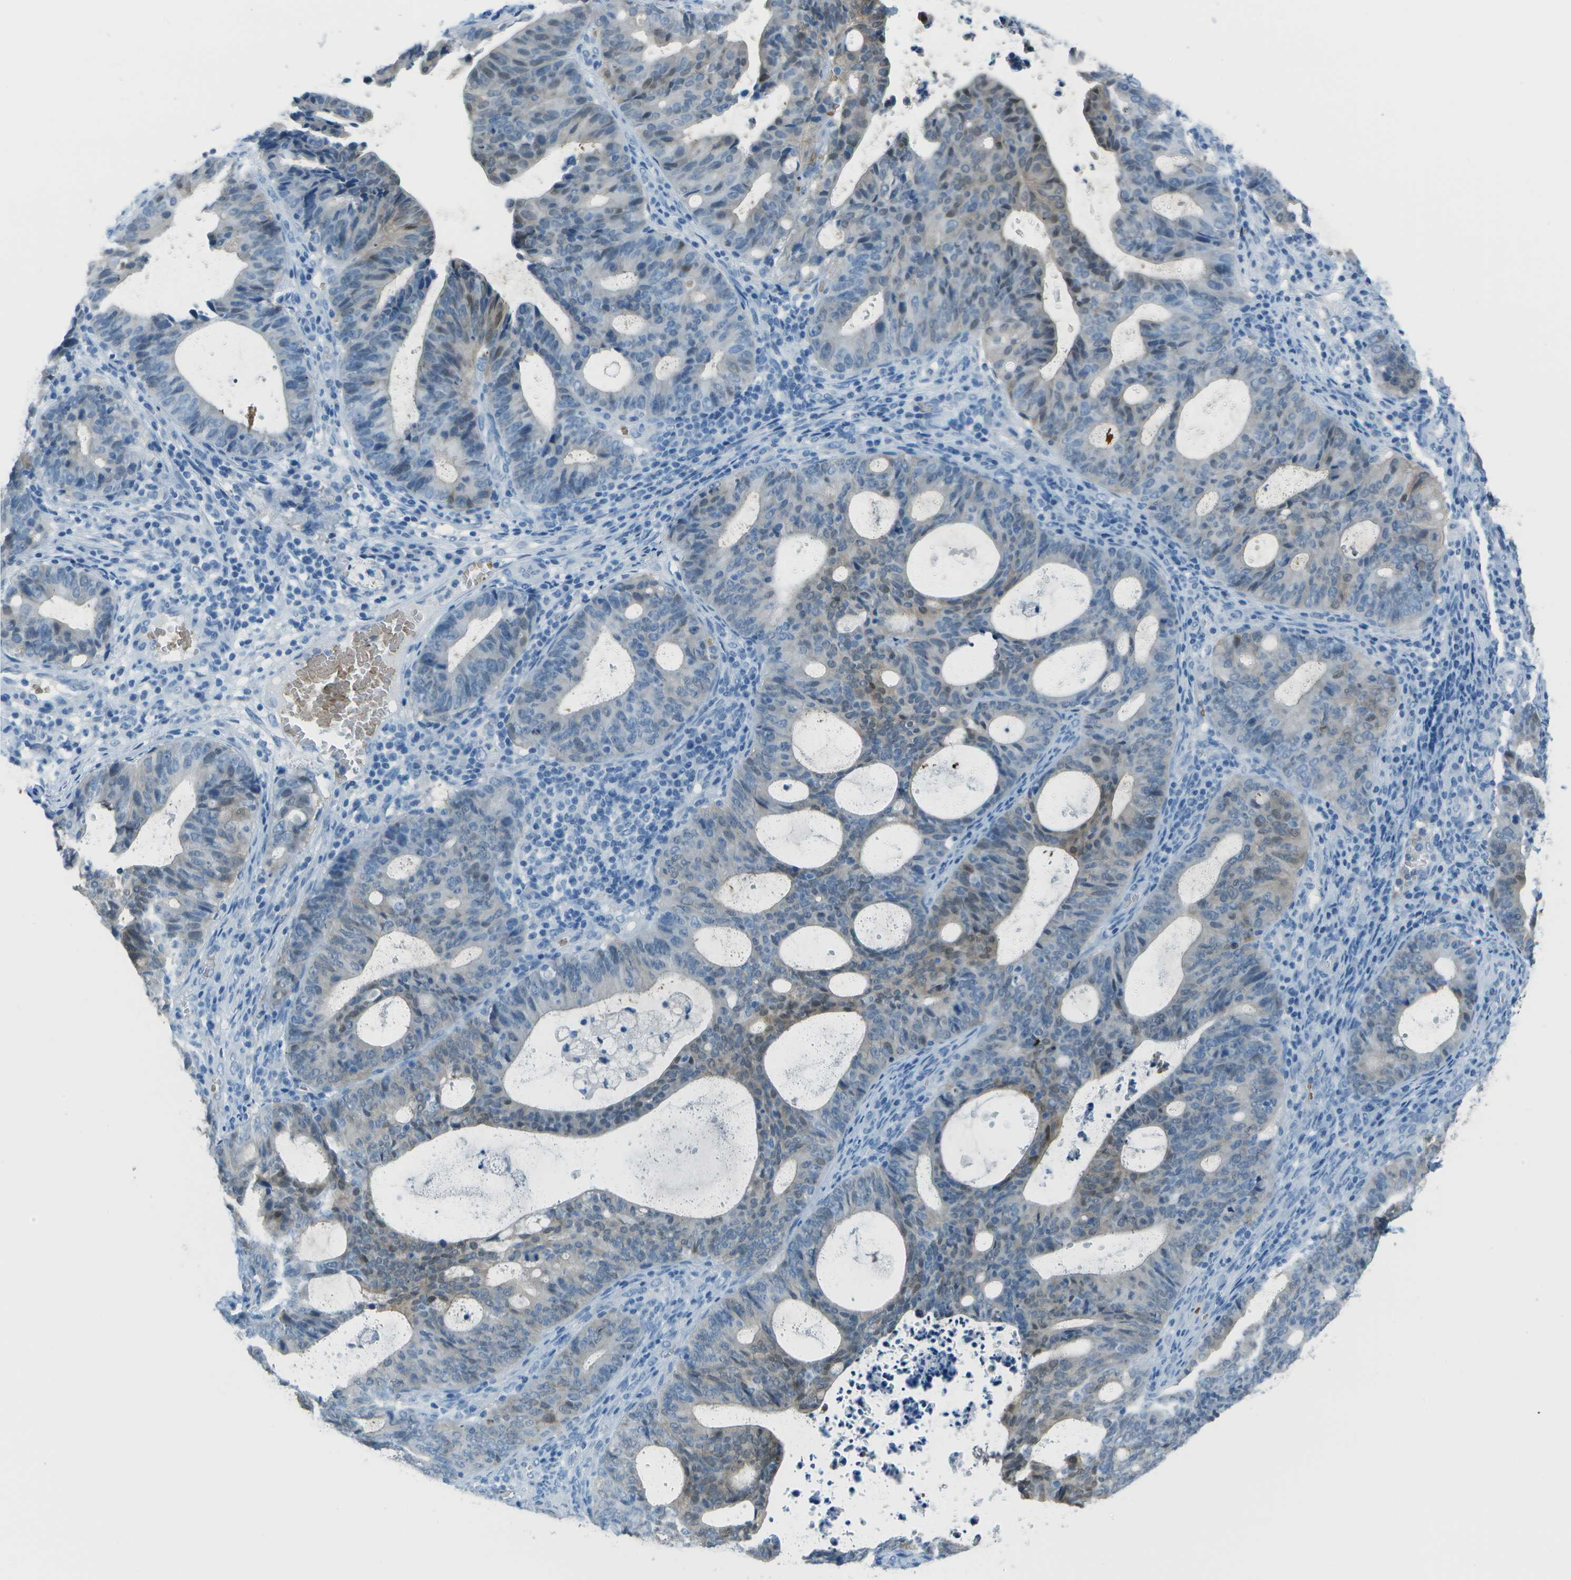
{"staining": {"intensity": "weak", "quantity": "<25%", "location": "cytoplasmic/membranous,nuclear"}, "tissue": "endometrial cancer", "cell_type": "Tumor cells", "image_type": "cancer", "snomed": [{"axis": "morphology", "description": "Adenocarcinoma, NOS"}, {"axis": "topography", "description": "Uterus"}], "caption": "This is an immunohistochemistry (IHC) image of human endometrial adenocarcinoma. There is no staining in tumor cells.", "gene": "ASL", "patient": {"sex": "female", "age": 83}}